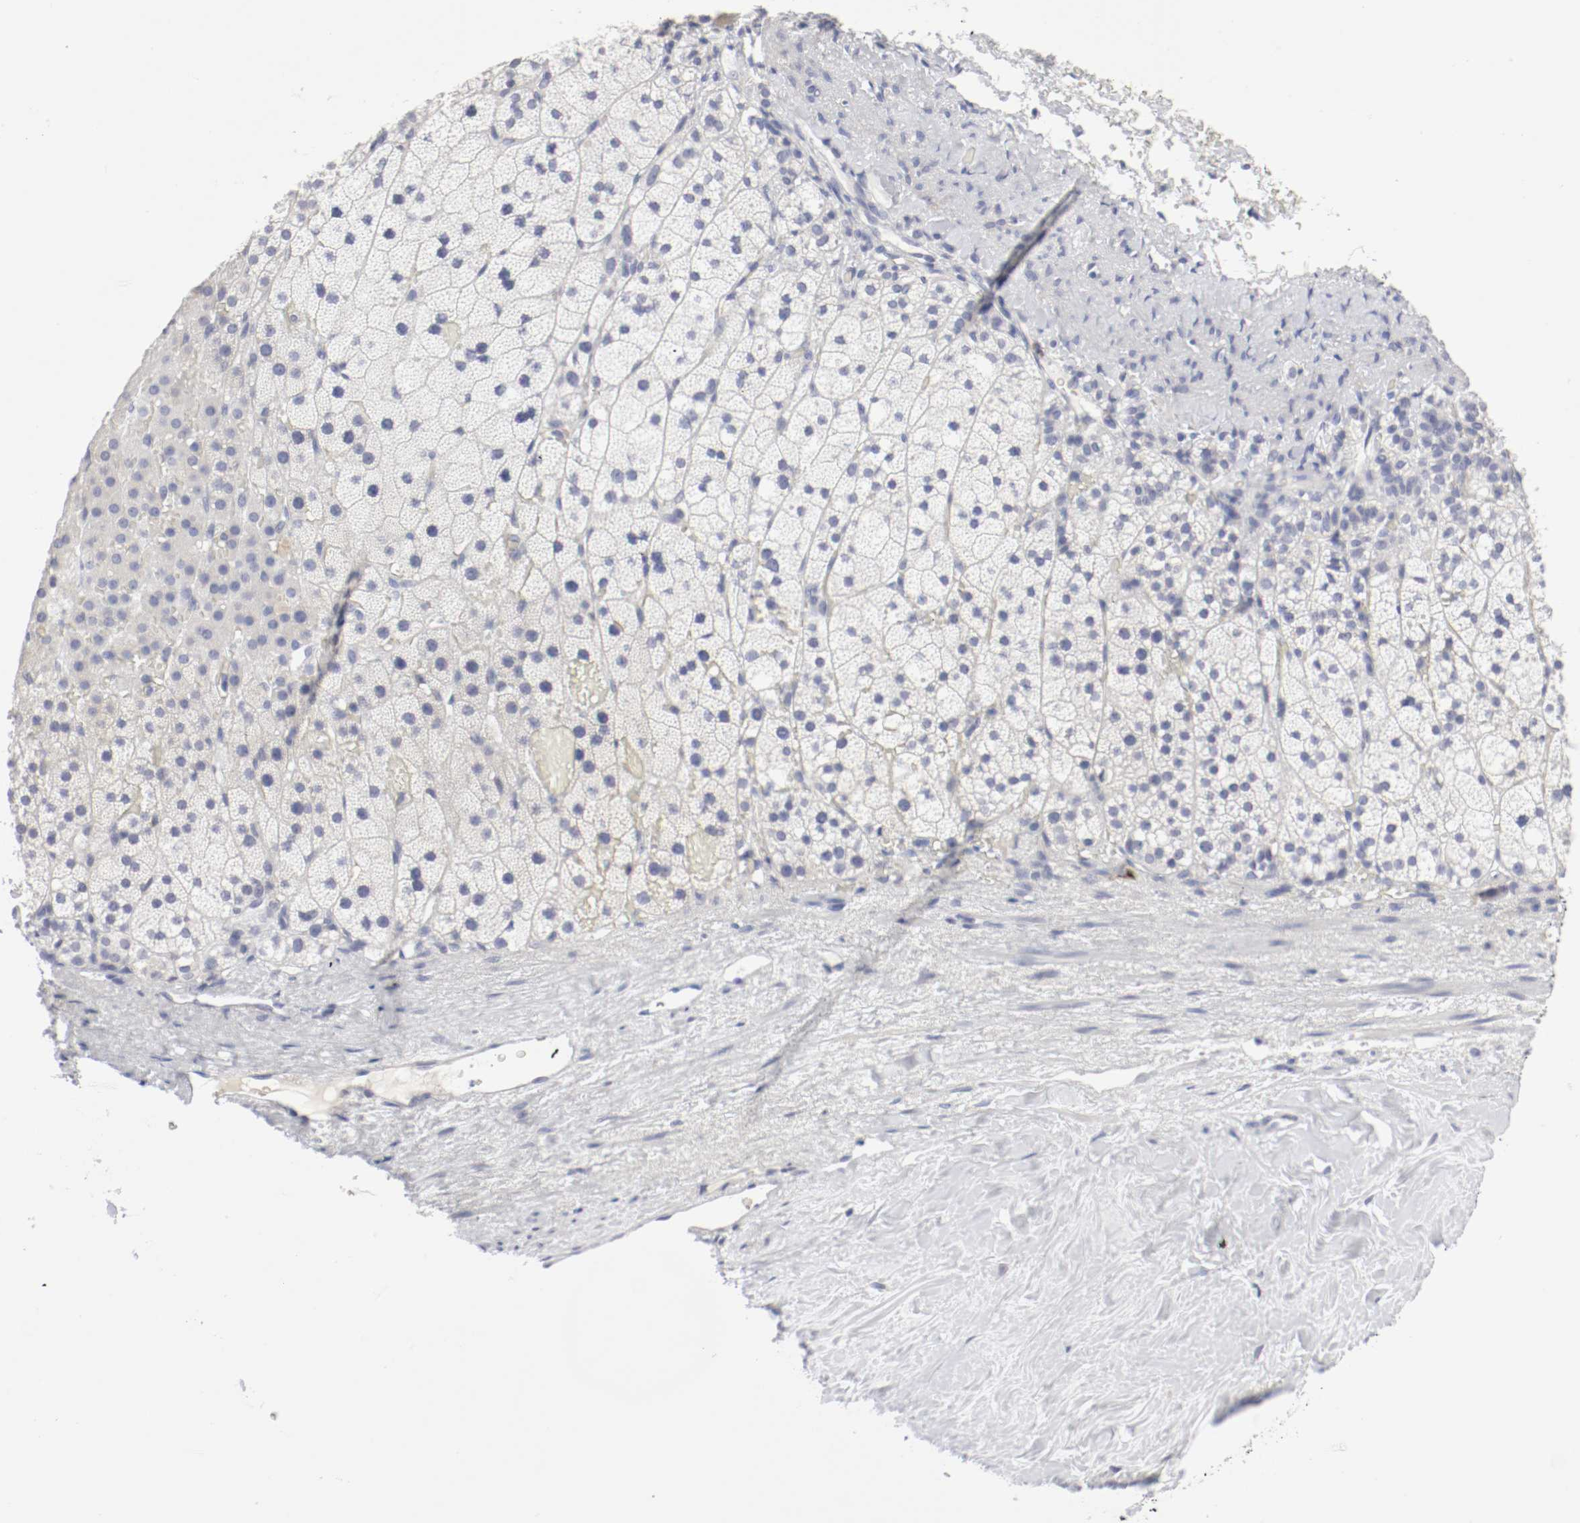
{"staining": {"intensity": "weak", "quantity": "<25%", "location": "cytoplasmic/membranous"}, "tissue": "adrenal gland", "cell_type": "Glandular cells", "image_type": "normal", "snomed": [{"axis": "morphology", "description": "Normal tissue, NOS"}, {"axis": "topography", "description": "Adrenal gland"}], "caption": "The image shows no significant expression in glandular cells of adrenal gland. (Brightfield microscopy of DAB IHC at high magnification).", "gene": "ITGAX", "patient": {"sex": "male", "age": 35}}